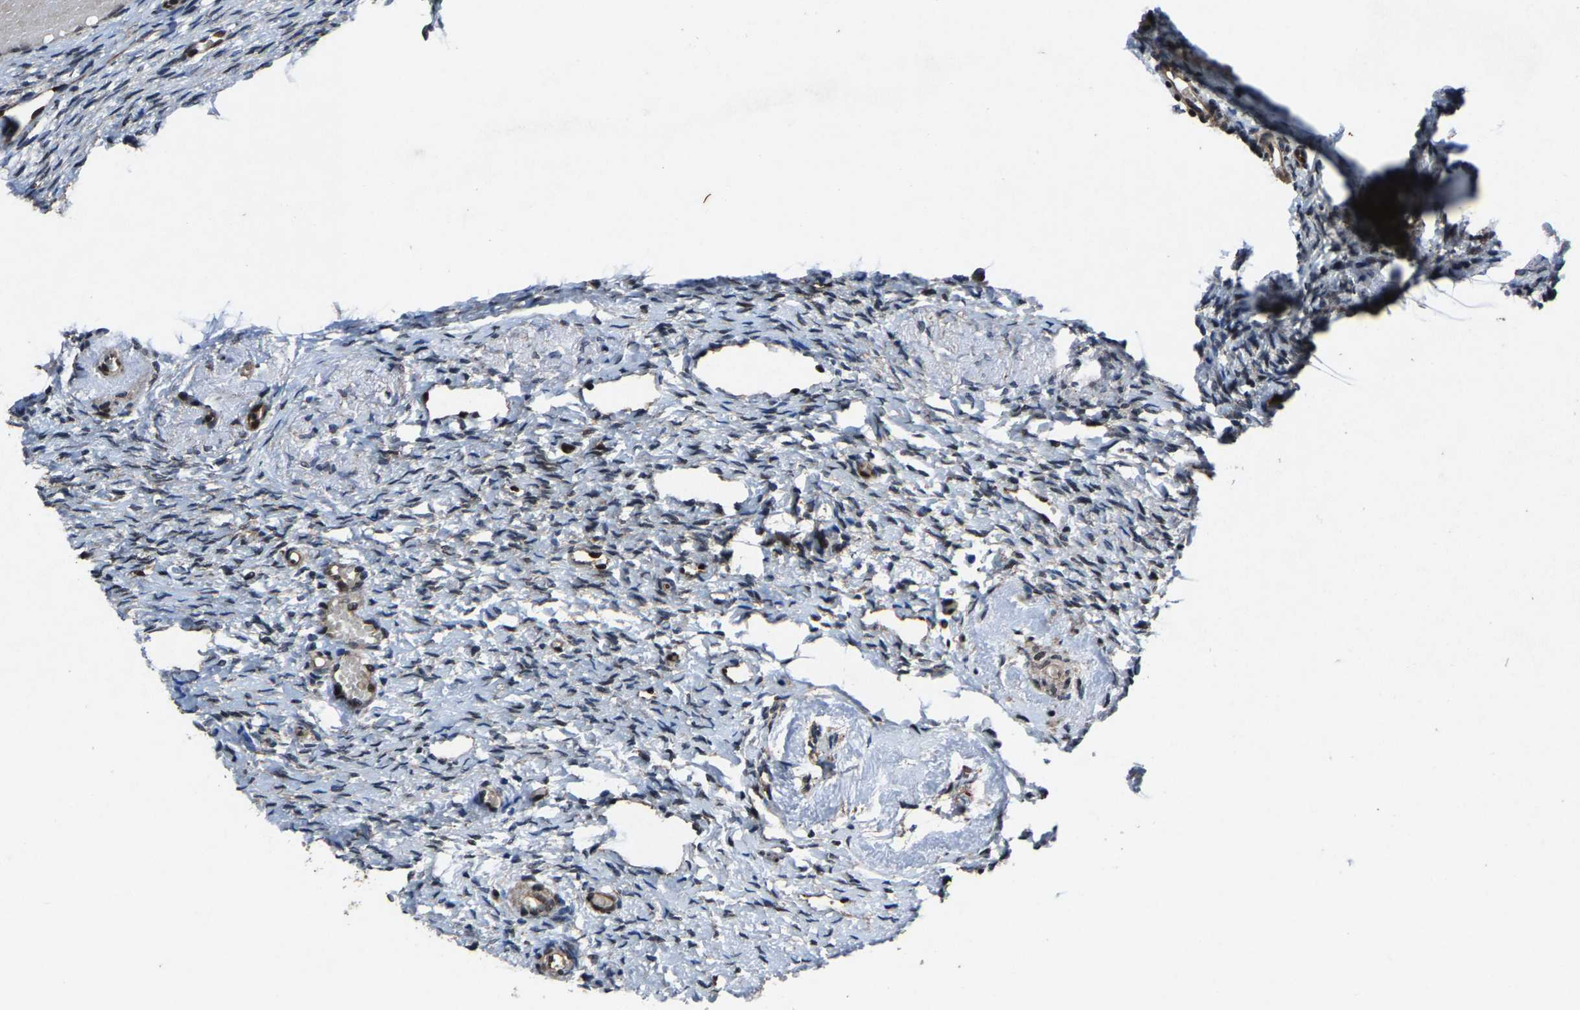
{"staining": {"intensity": "strong", "quantity": ">75%", "location": "cytoplasmic/membranous,nuclear"}, "tissue": "ovary", "cell_type": "Follicle cells", "image_type": "normal", "snomed": [{"axis": "morphology", "description": "Normal tissue, NOS"}, {"axis": "topography", "description": "Ovary"}], "caption": "Ovary was stained to show a protein in brown. There is high levels of strong cytoplasmic/membranous,nuclear staining in about >75% of follicle cells. (Brightfield microscopy of DAB IHC at high magnification).", "gene": "ATXN3", "patient": {"sex": "female", "age": 60}}